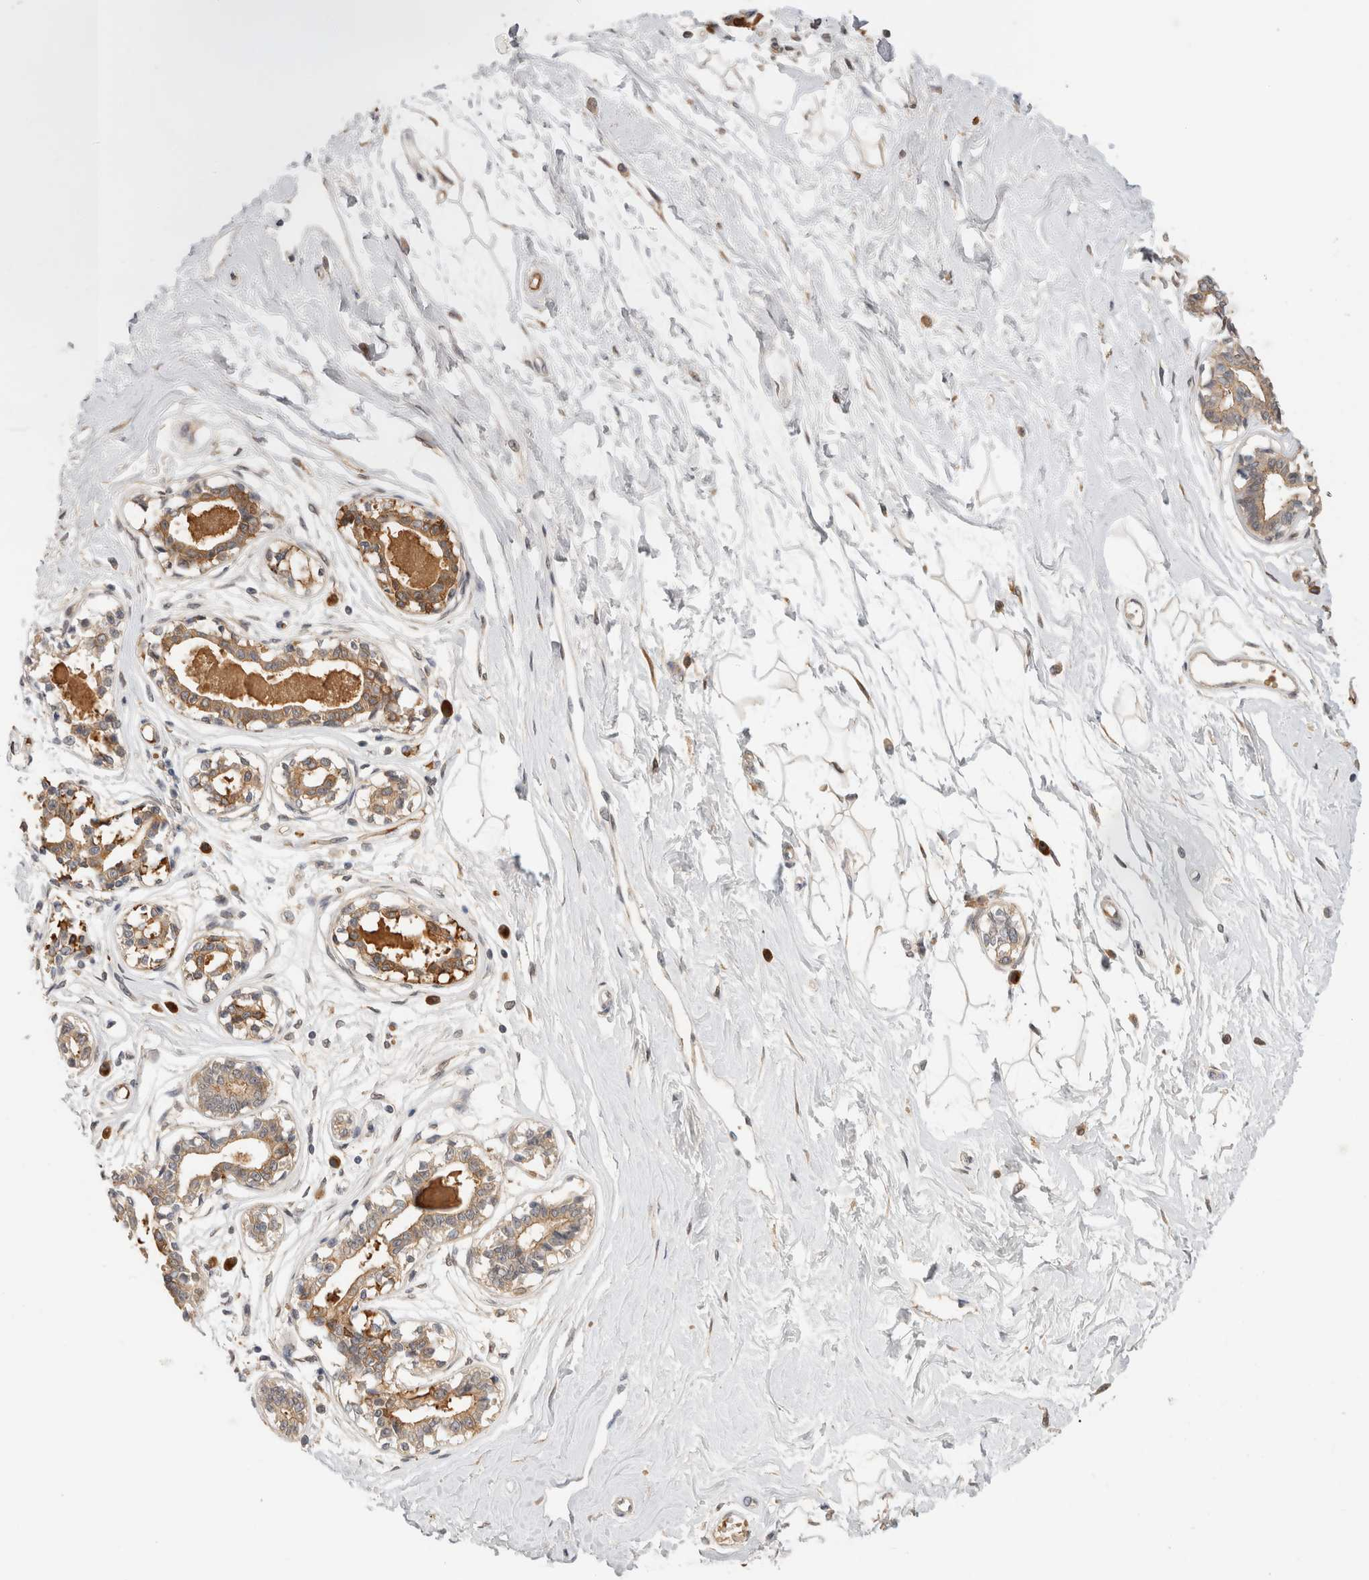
{"staining": {"intensity": "weak", "quantity": ">75%", "location": "cytoplasmic/membranous"}, "tissue": "breast", "cell_type": "Adipocytes", "image_type": "normal", "snomed": [{"axis": "morphology", "description": "Normal tissue, NOS"}, {"axis": "topography", "description": "Breast"}], "caption": "IHC of unremarkable human breast demonstrates low levels of weak cytoplasmic/membranous staining in approximately >75% of adipocytes. (Stains: DAB in brown, nuclei in blue, Microscopy: brightfield microscopy at high magnification).", "gene": "APOL2", "patient": {"sex": "female", "age": 45}}